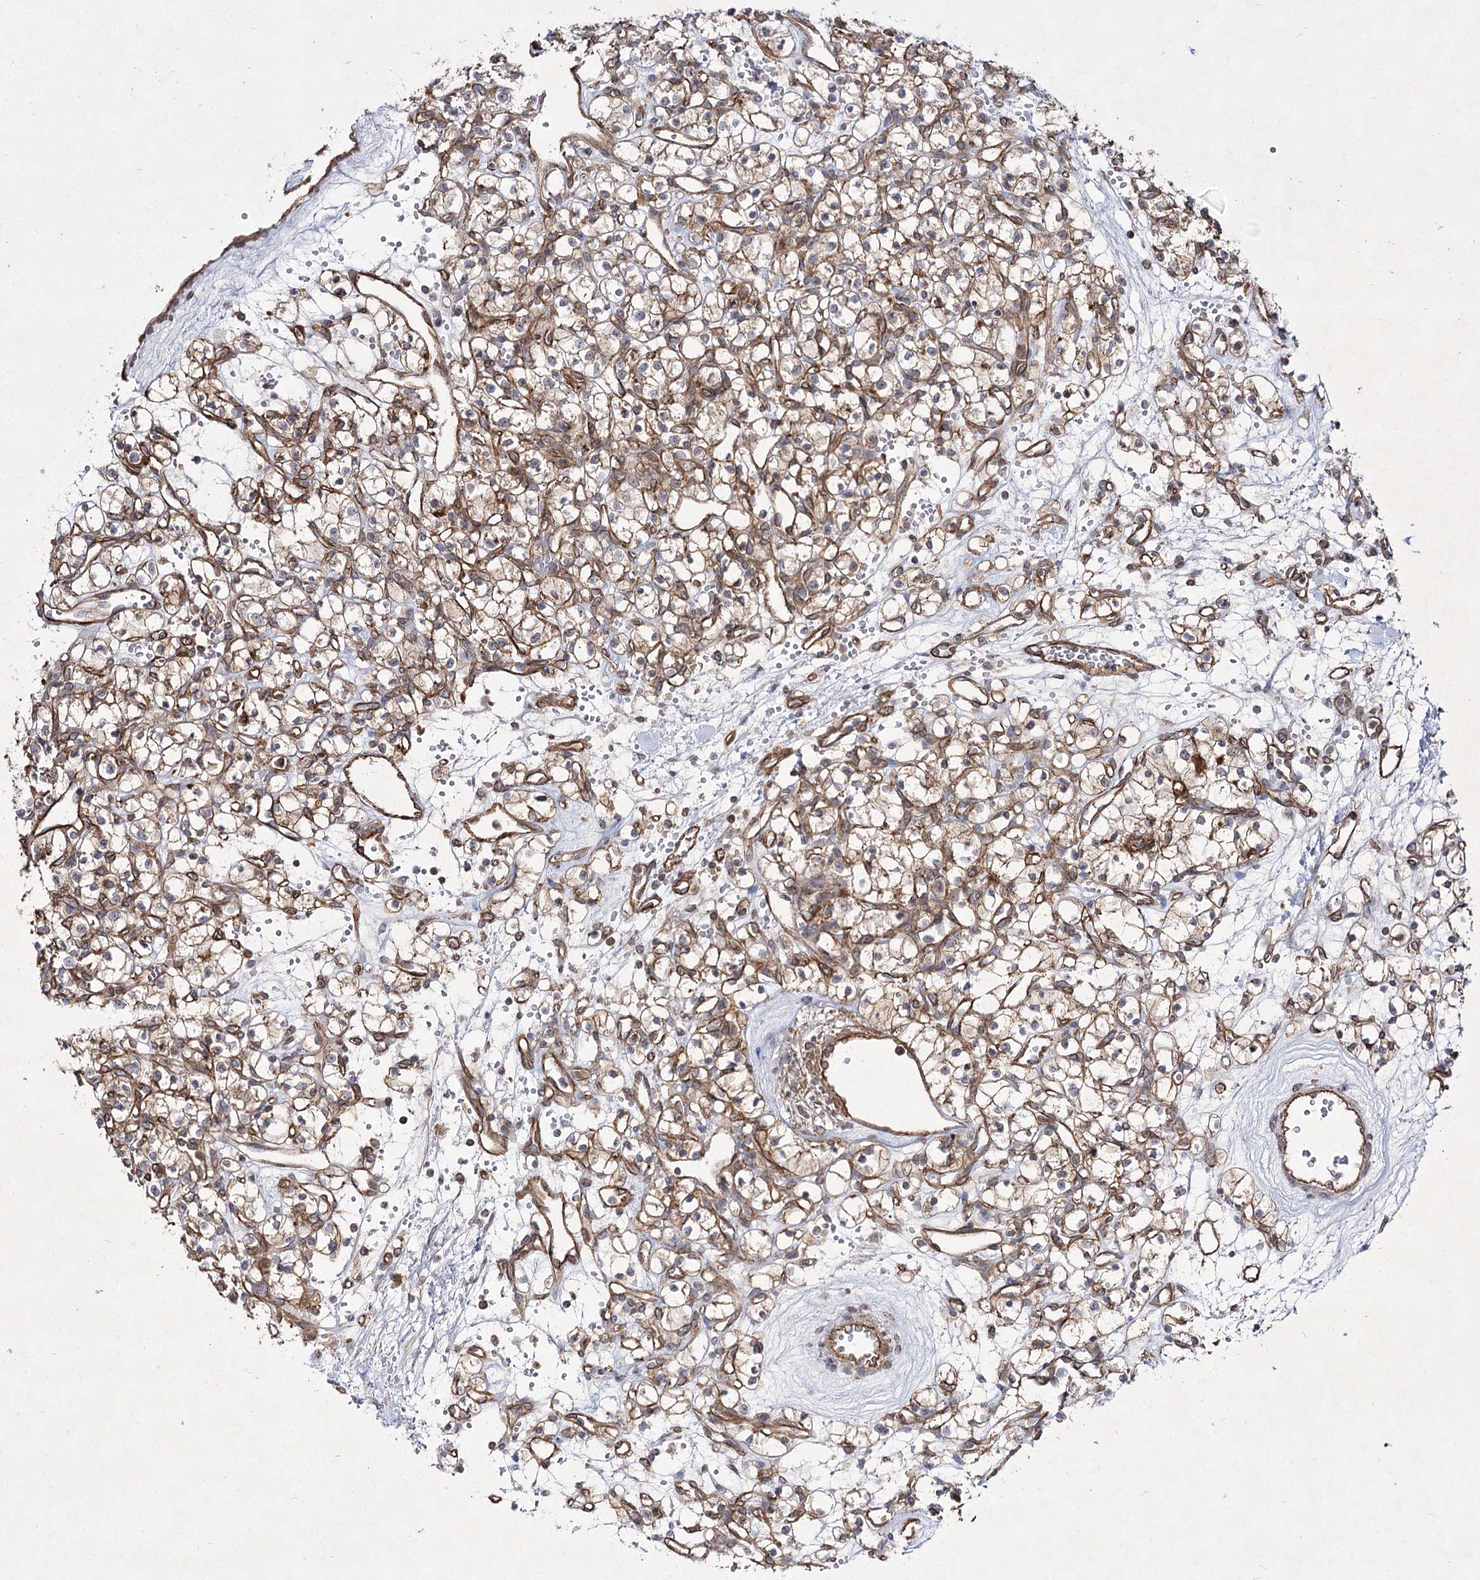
{"staining": {"intensity": "moderate", "quantity": ">75%", "location": "cytoplasmic/membranous"}, "tissue": "renal cancer", "cell_type": "Tumor cells", "image_type": "cancer", "snomed": [{"axis": "morphology", "description": "Adenocarcinoma, NOS"}, {"axis": "topography", "description": "Kidney"}], "caption": "Immunohistochemical staining of adenocarcinoma (renal) reveals medium levels of moderate cytoplasmic/membranous staining in approximately >75% of tumor cells.", "gene": "SH3BP5L", "patient": {"sex": "female", "age": 59}}